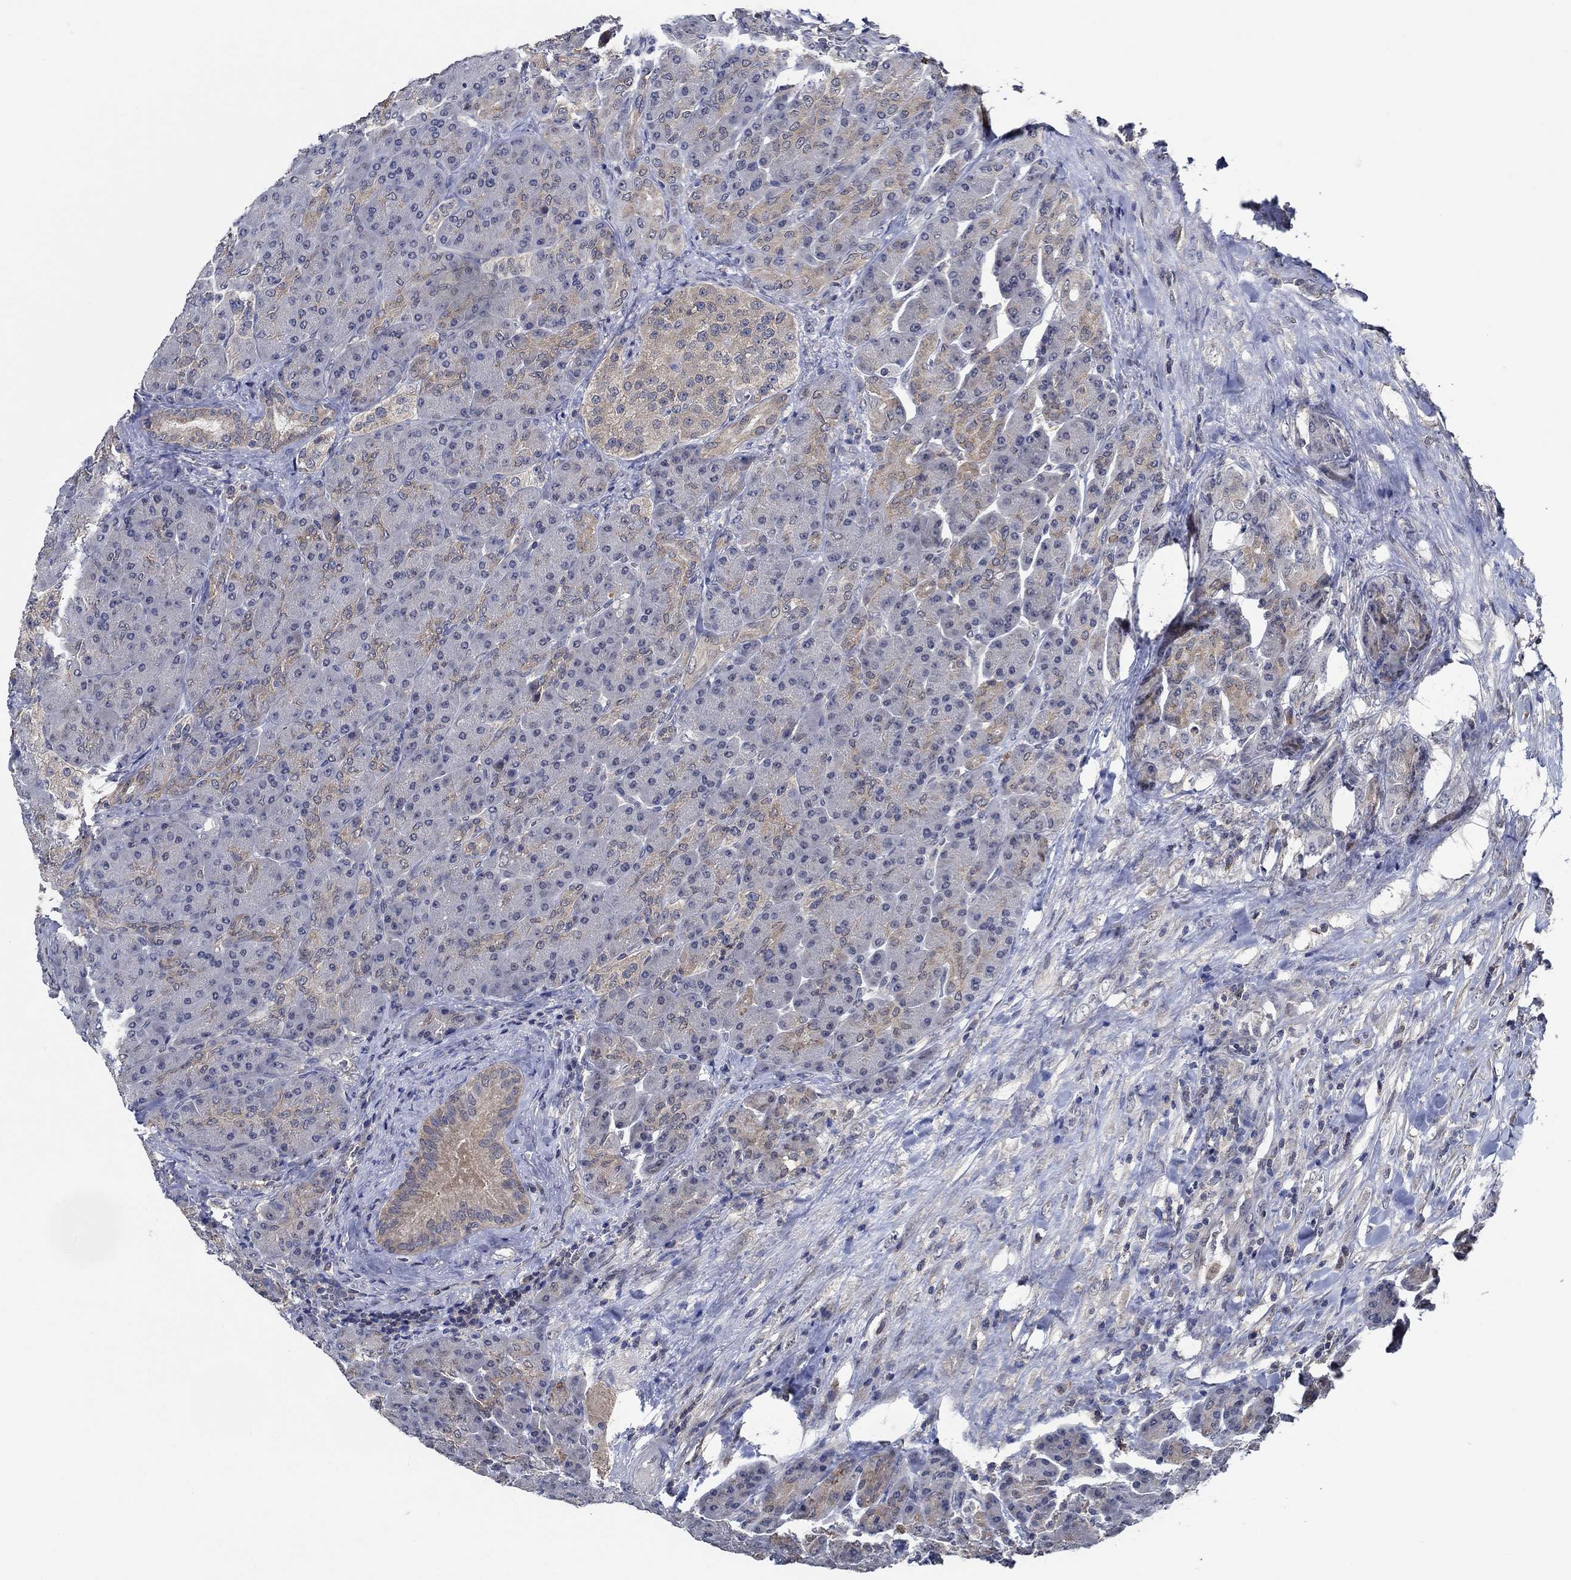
{"staining": {"intensity": "weak", "quantity": "<25%", "location": "cytoplasmic/membranous"}, "tissue": "pancreas", "cell_type": "Exocrine glandular cells", "image_type": "normal", "snomed": [{"axis": "morphology", "description": "Normal tissue, NOS"}, {"axis": "topography", "description": "Pancreas"}], "caption": "Immunohistochemical staining of unremarkable human pancreas exhibits no significant staining in exocrine glandular cells. (IHC, brightfield microscopy, high magnification).", "gene": "DACT1", "patient": {"sex": "male", "age": 70}}